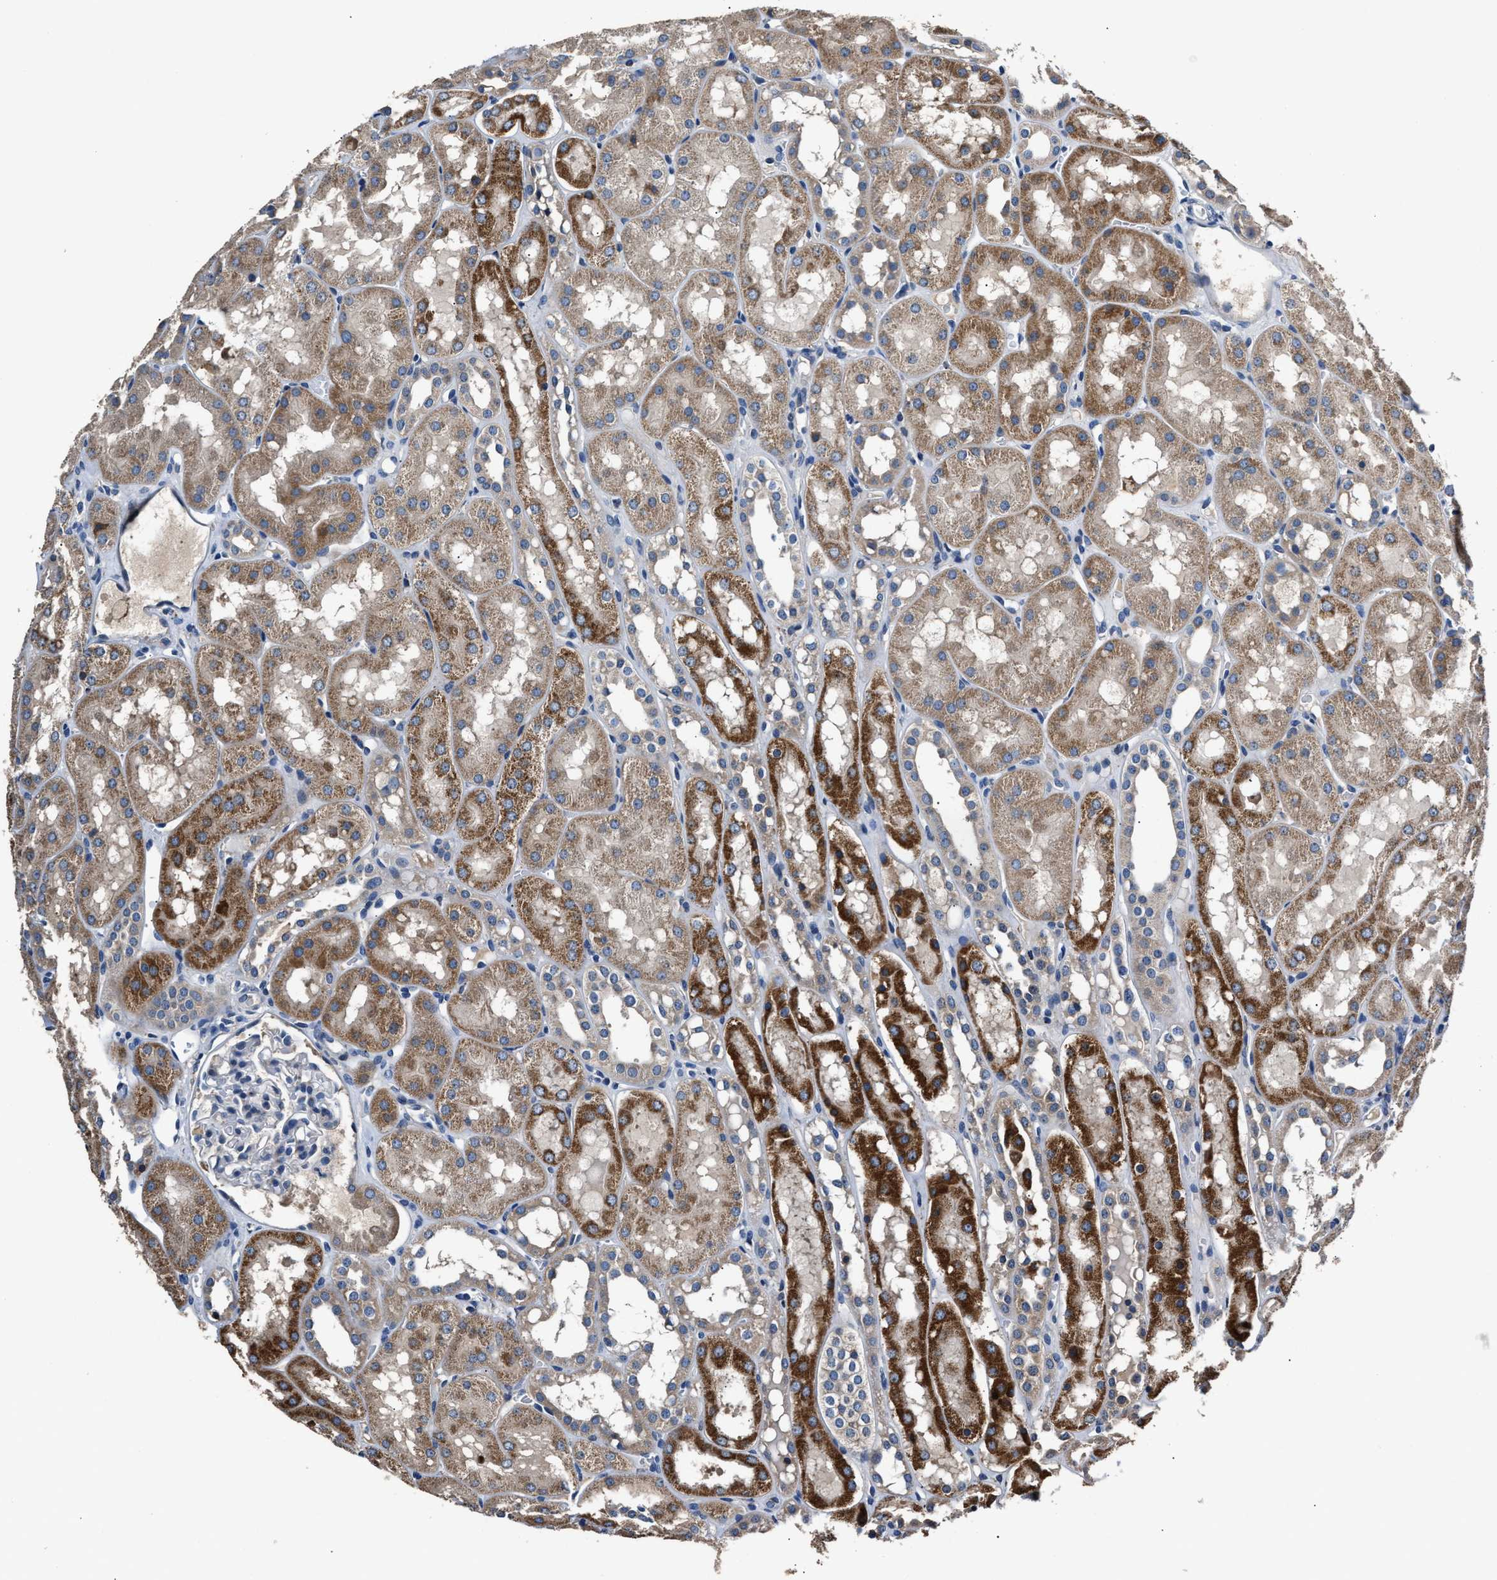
{"staining": {"intensity": "negative", "quantity": "none", "location": "none"}, "tissue": "kidney", "cell_type": "Cells in glomeruli", "image_type": "normal", "snomed": [{"axis": "morphology", "description": "Normal tissue, NOS"}, {"axis": "topography", "description": "Kidney"}, {"axis": "topography", "description": "Urinary bladder"}], "caption": "Immunohistochemistry (IHC) micrograph of benign kidney: human kidney stained with DAB exhibits no significant protein expression in cells in glomeruli. Nuclei are stained in blue.", "gene": "DNAJC24", "patient": {"sex": "male", "age": 16}}